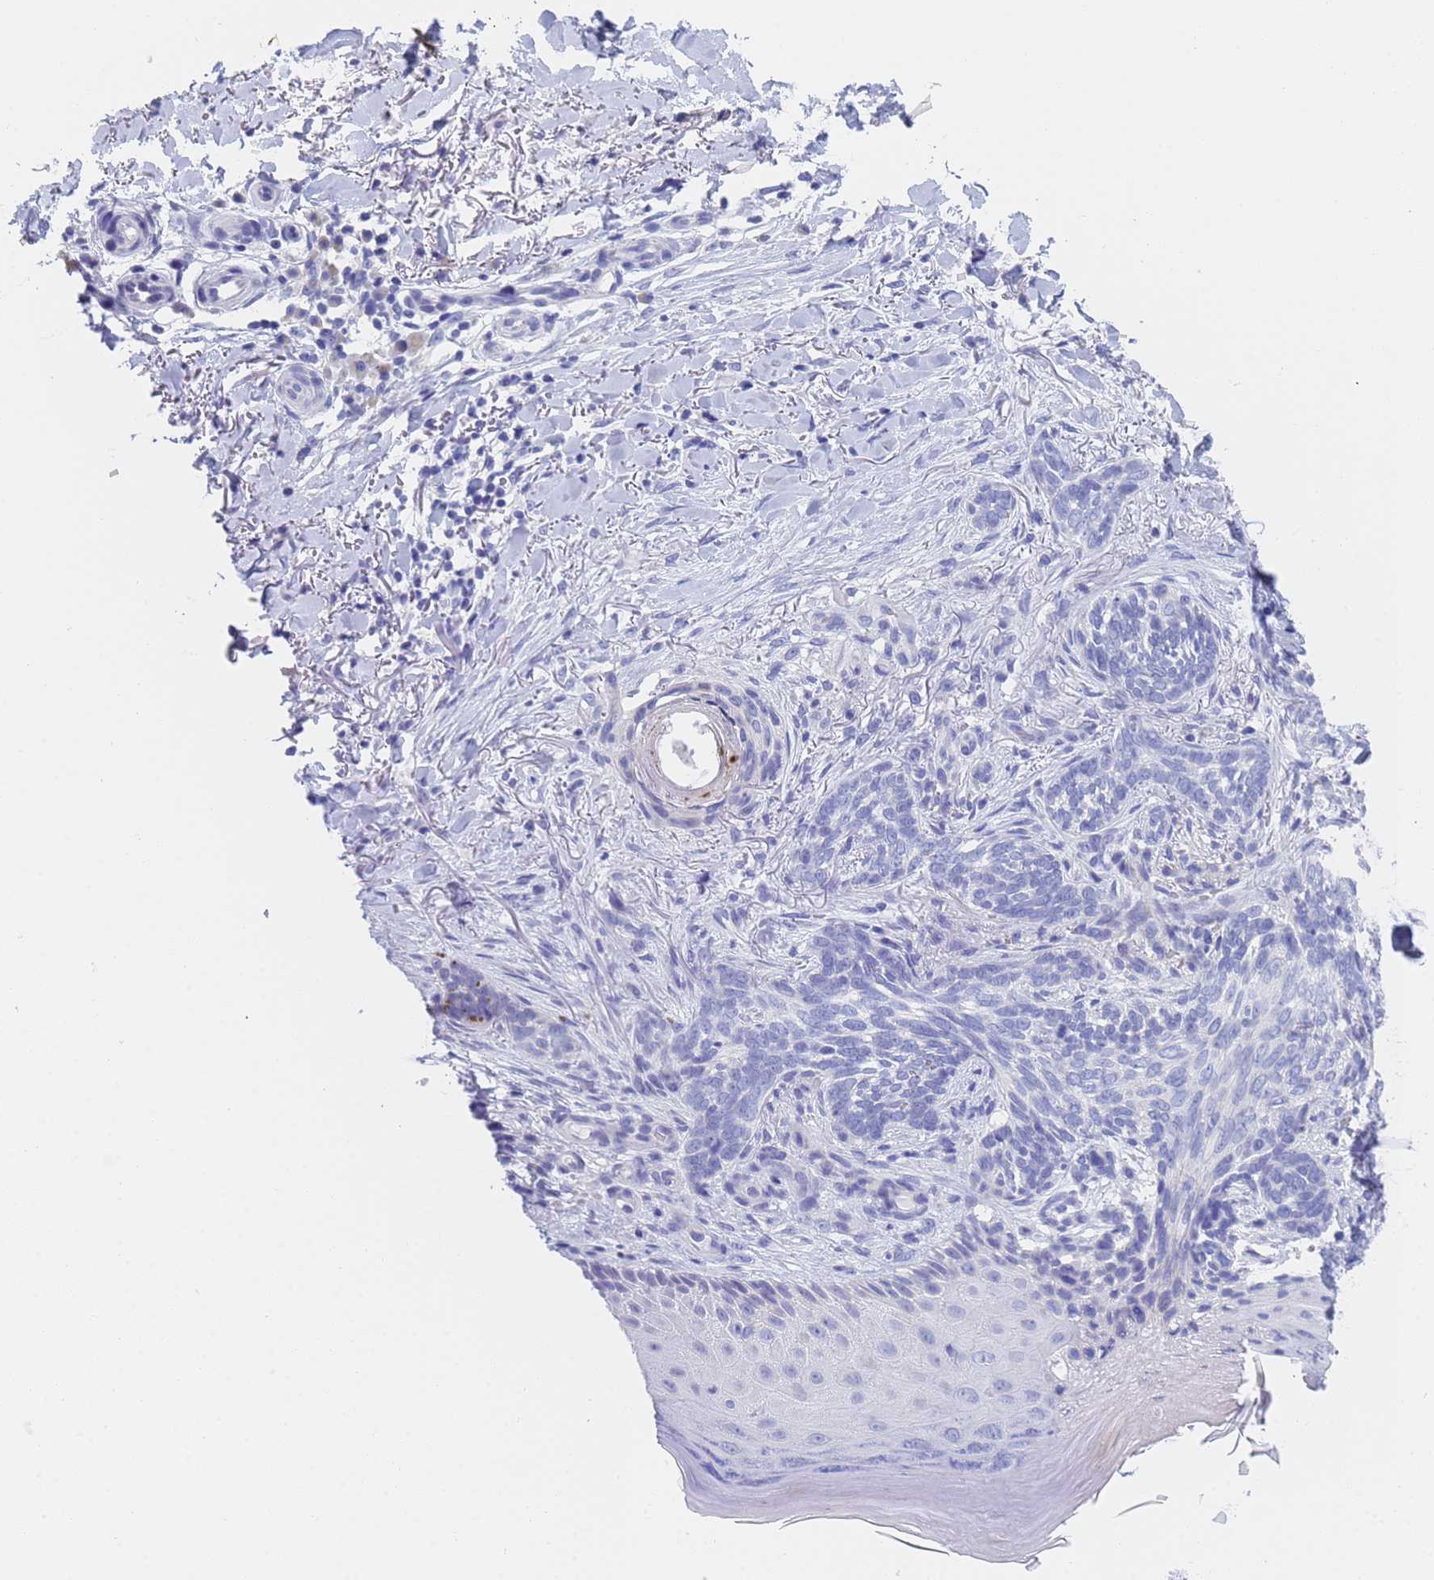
{"staining": {"intensity": "negative", "quantity": "none", "location": "none"}, "tissue": "skin cancer", "cell_type": "Tumor cells", "image_type": "cancer", "snomed": [{"axis": "morphology", "description": "Normal tissue, NOS"}, {"axis": "morphology", "description": "Basal cell carcinoma"}, {"axis": "topography", "description": "Skin"}], "caption": "Immunohistochemical staining of skin cancer shows no significant positivity in tumor cells.", "gene": "STATH", "patient": {"sex": "female", "age": 67}}